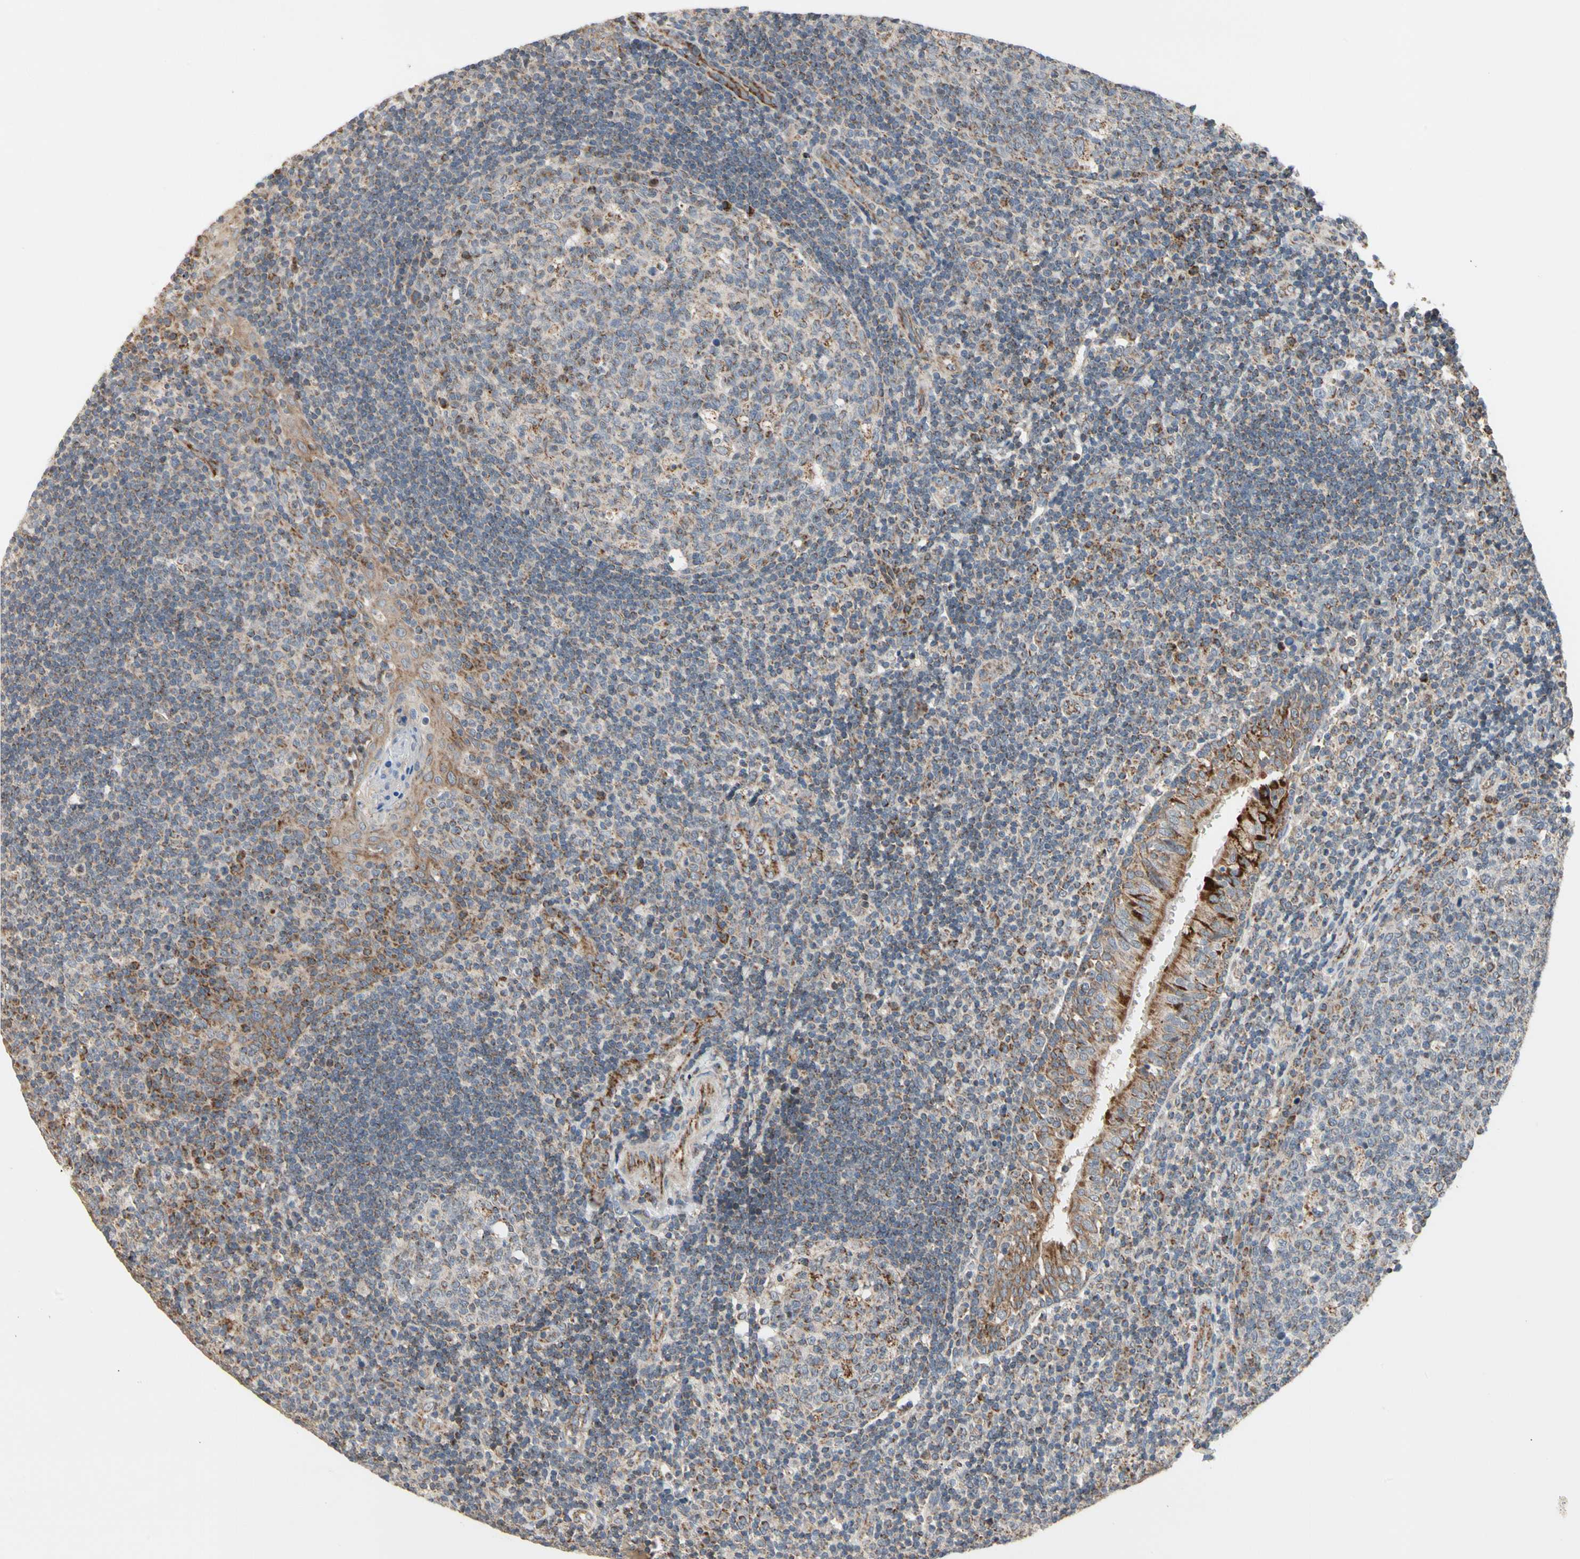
{"staining": {"intensity": "weak", "quantity": "25%-75%", "location": "cytoplasmic/membranous"}, "tissue": "tonsil", "cell_type": "Germinal center cells", "image_type": "normal", "snomed": [{"axis": "morphology", "description": "Normal tissue, NOS"}, {"axis": "topography", "description": "Tonsil"}], "caption": "Tonsil stained with a brown dye demonstrates weak cytoplasmic/membranous positive expression in about 25%-75% of germinal center cells.", "gene": "GPD2", "patient": {"sex": "female", "age": 40}}